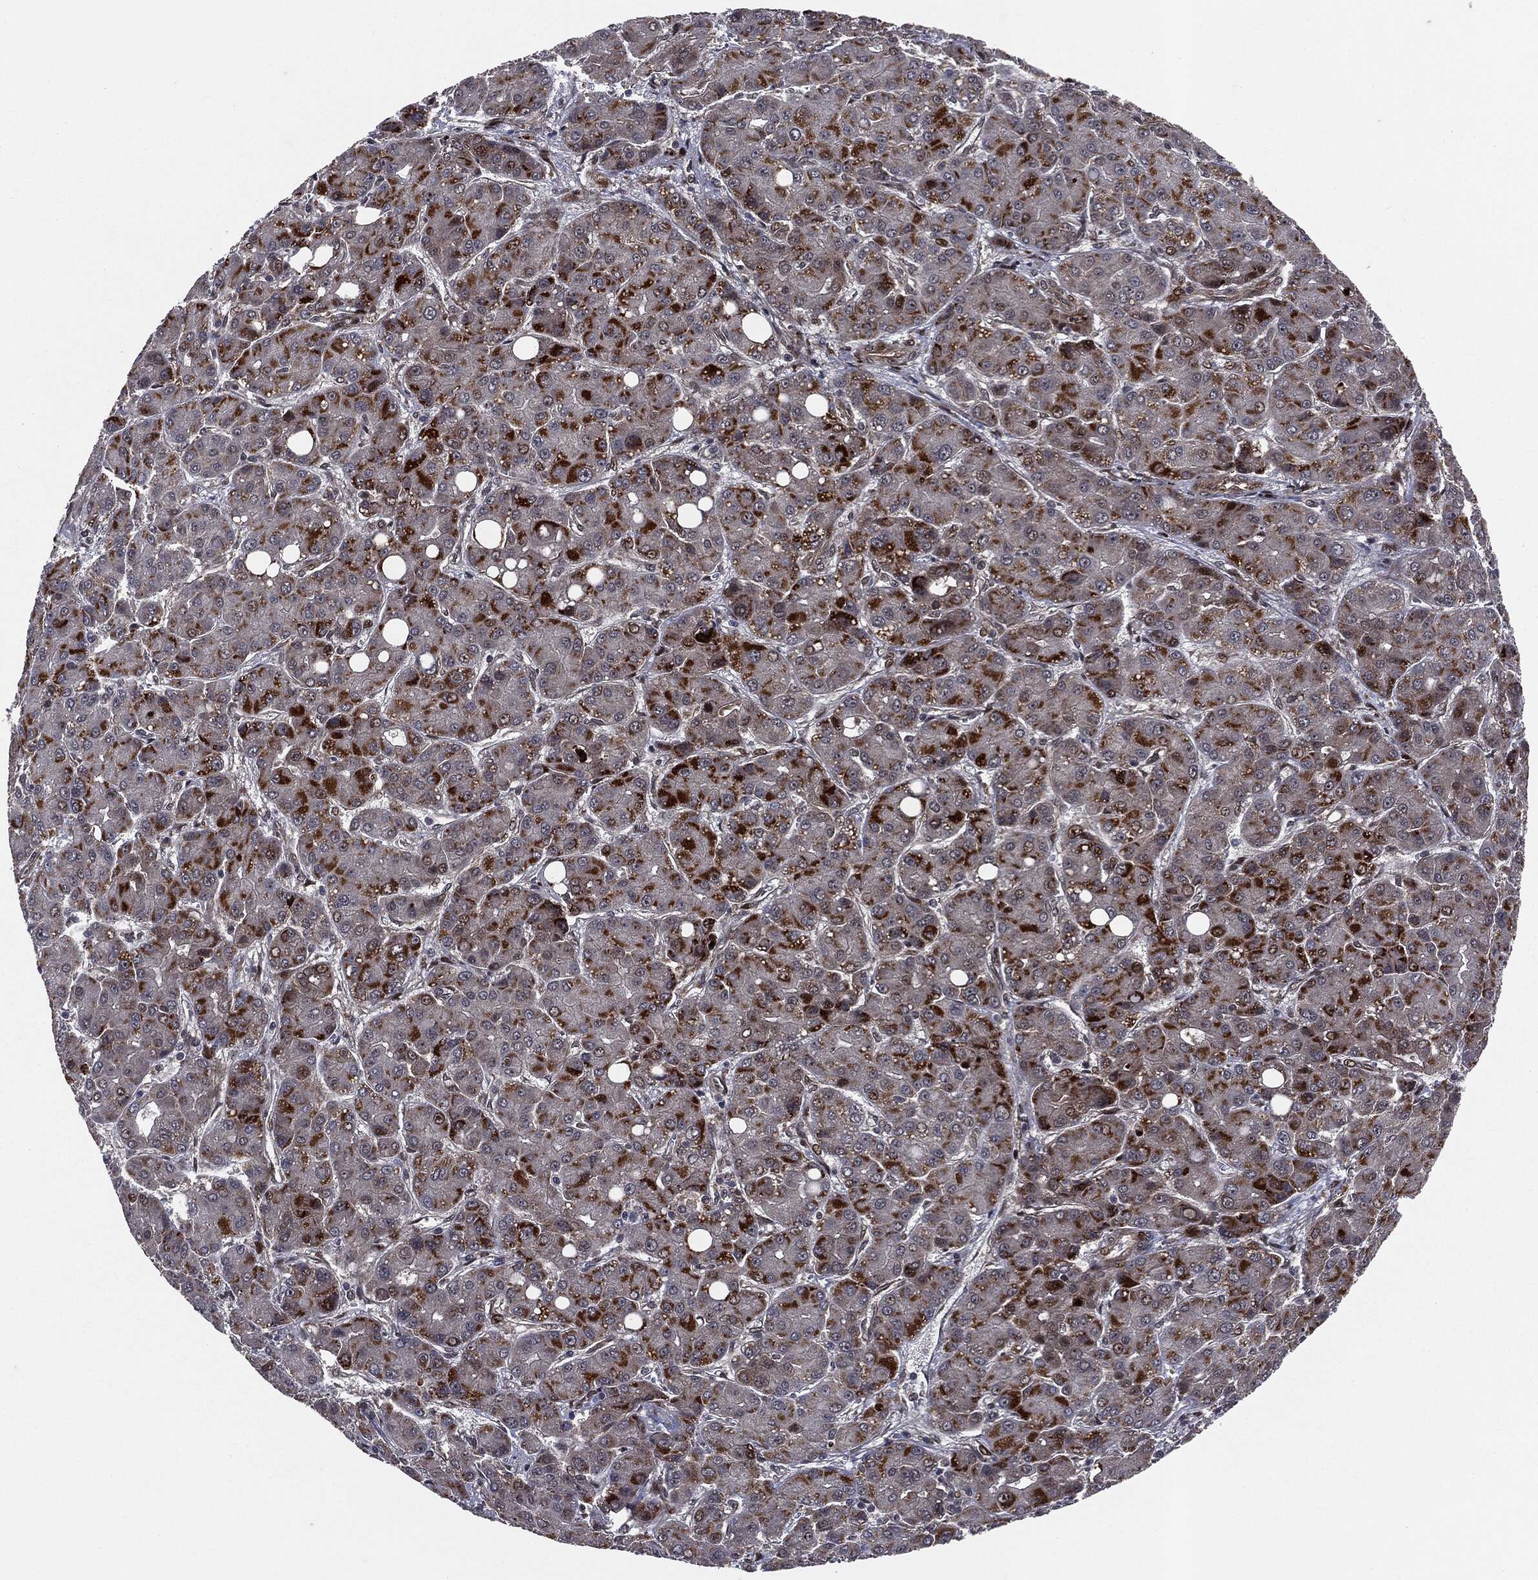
{"staining": {"intensity": "strong", "quantity": "25%-75%", "location": "cytoplasmic/membranous"}, "tissue": "liver cancer", "cell_type": "Tumor cells", "image_type": "cancer", "snomed": [{"axis": "morphology", "description": "Carcinoma, Hepatocellular, NOS"}, {"axis": "topography", "description": "Liver"}], "caption": "Immunohistochemistry (DAB) staining of hepatocellular carcinoma (liver) displays strong cytoplasmic/membranous protein positivity in about 25%-75% of tumor cells.", "gene": "SMAD4", "patient": {"sex": "male", "age": 55}}